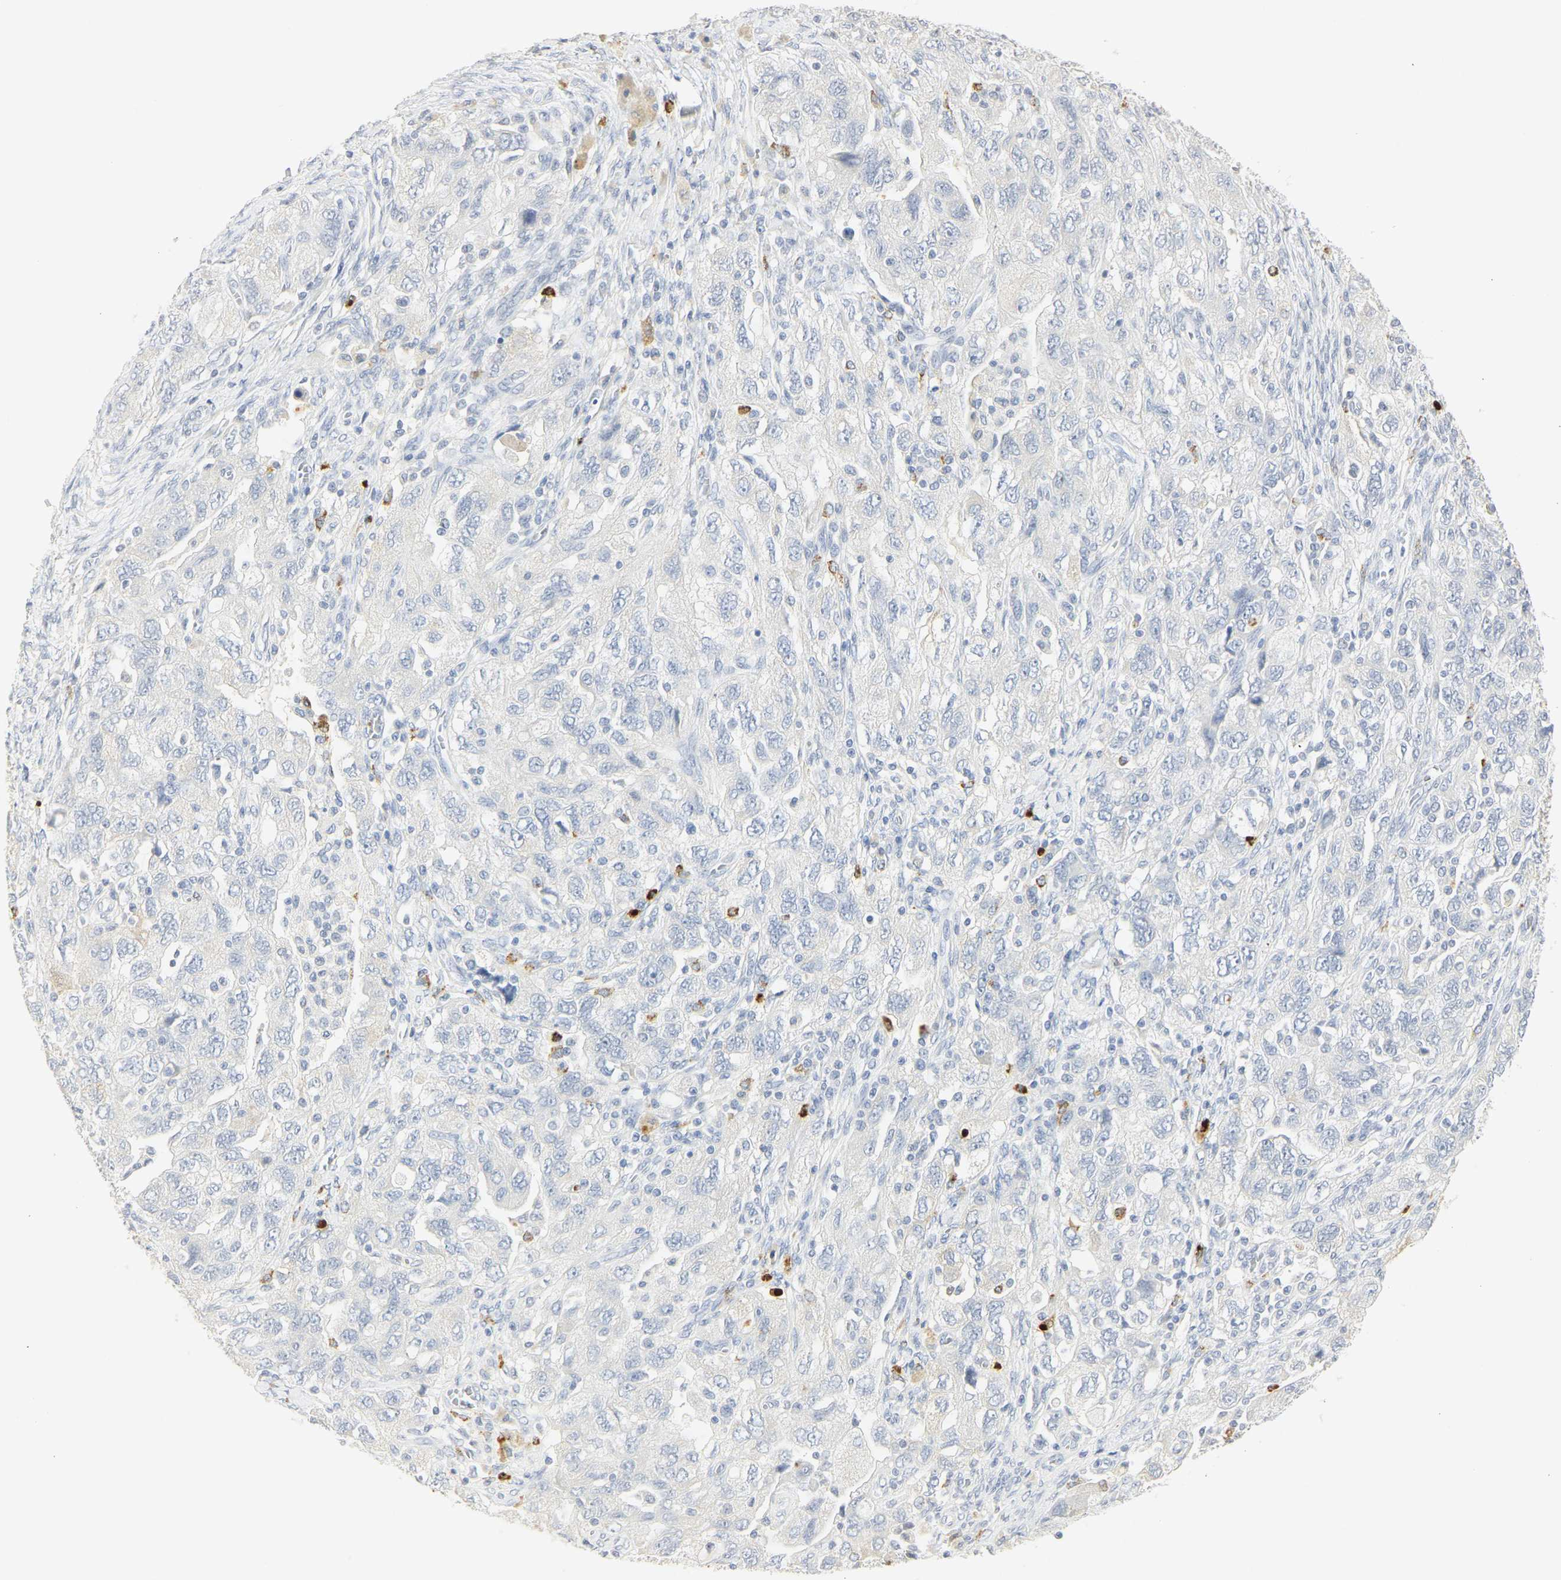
{"staining": {"intensity": "negative", "quantity": "none", "location": "none"}, "tissue": "ovarian cancer", "cell_type": "Tumor cells", "image_type": "cancer", "snomed": [{"axis": "morphology", "description": "Carcinoma, NOS"}, {"axis": "morphology", "description": "Cystadenocarcinoma, serous, NOS"}, {"axis": "topography", "description": "Ovary"}], "caption": "This is a micrograph of immunohistochemistry staining of ovarian carcinoma, which shows no staining in tumor cells.", "gene": "MPO", "patient": {"sex": "female", "age": 69}}